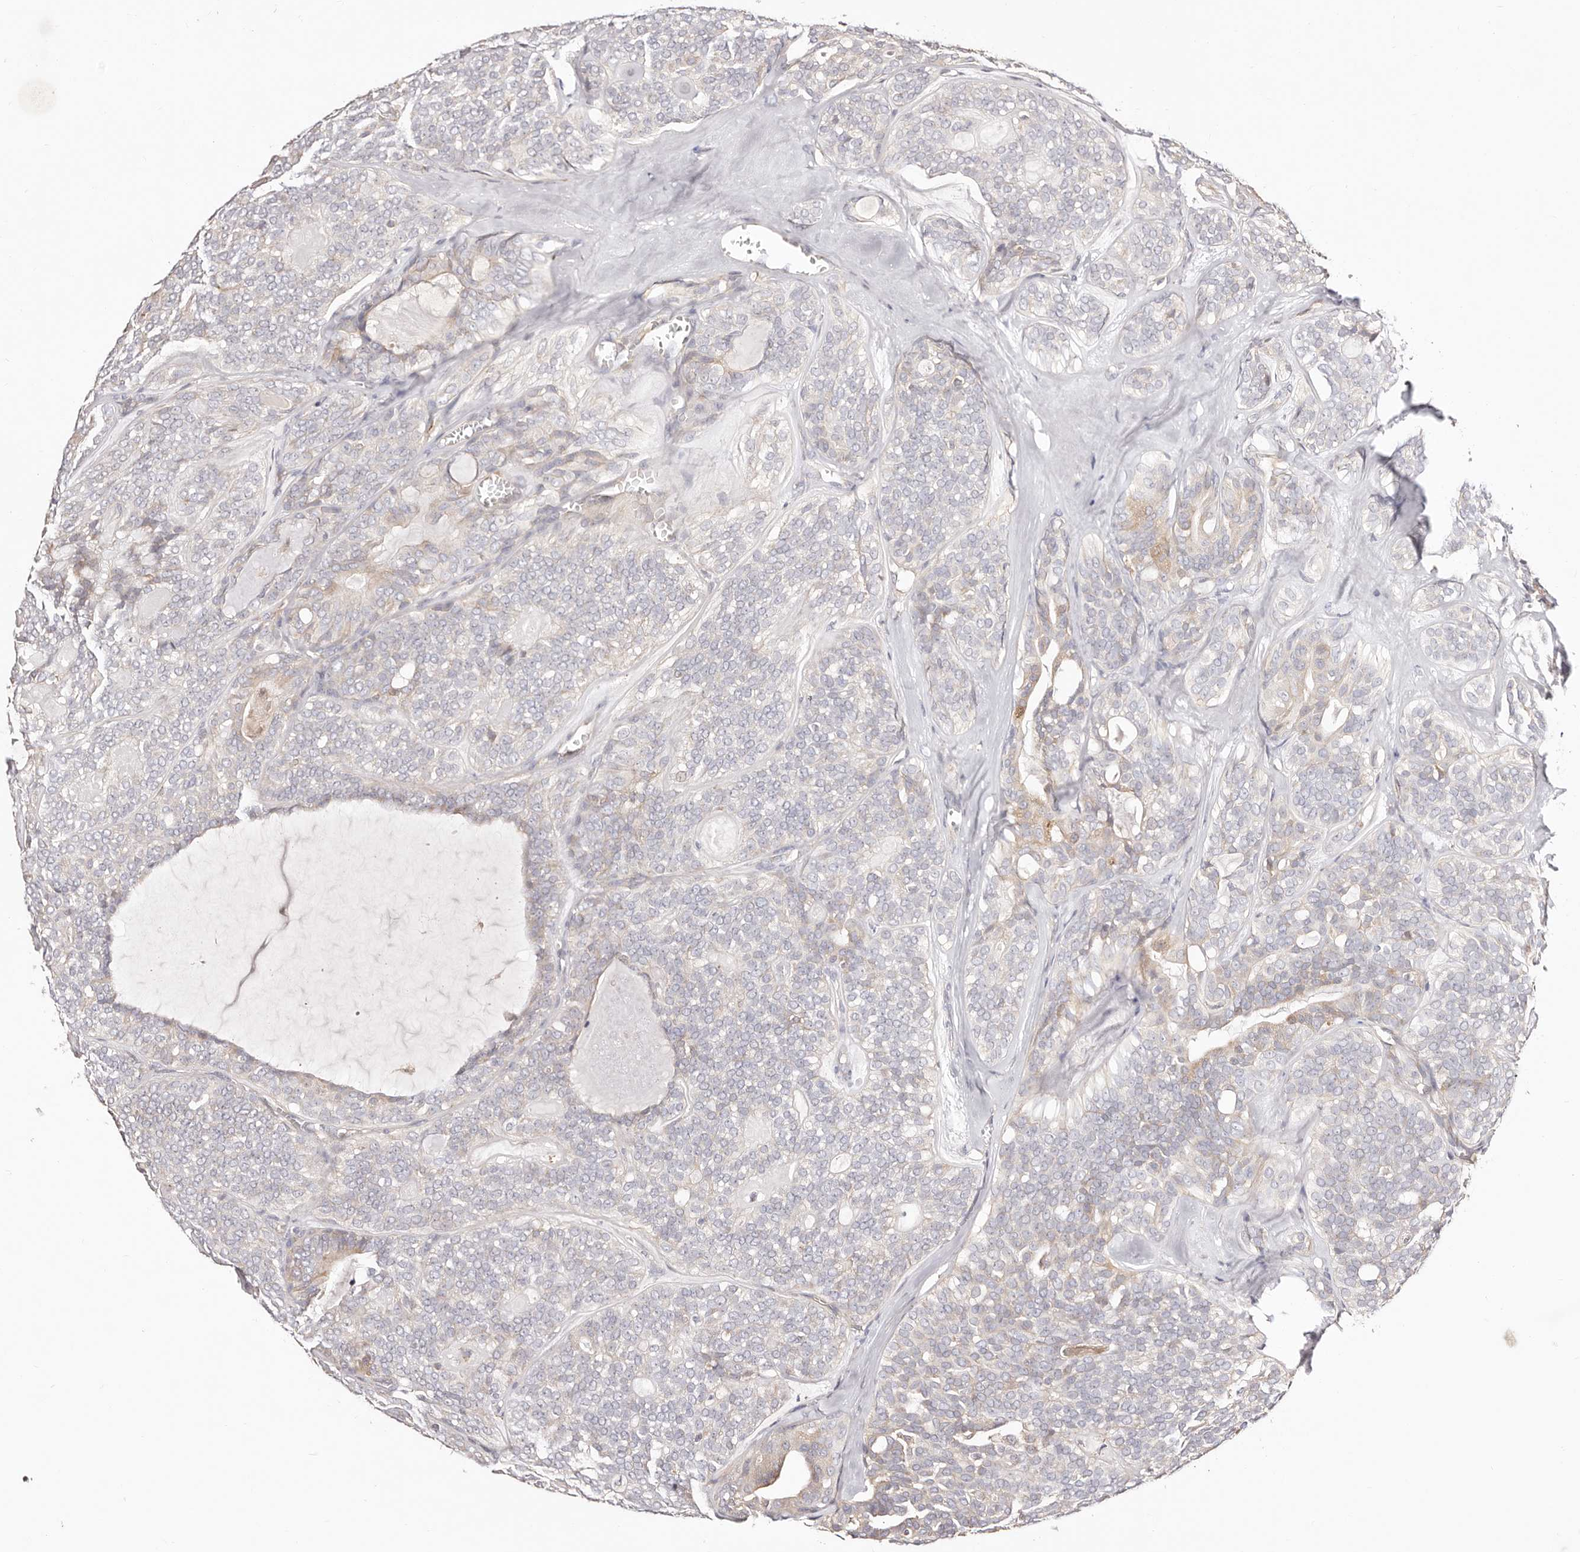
{"staining": {"intensity": "negative", "quantity": "none", "location": "none"}, "tissue": "head and neck cancer", "cell_type": "Tumor cells", "image_type": "cancer", "snomed": [{"axis": "morphology", "description": "Adenocarcinoma, NOS"}, {"axis": "topography", "description": "Head-Neck"}], "caption": "A micrograph of adenocarcinoma (head and neck) stained for a protein shows no brown staining in tumor cells.", "gene": "MAPK1", "patient": {"sex": "male", "age": 66}}